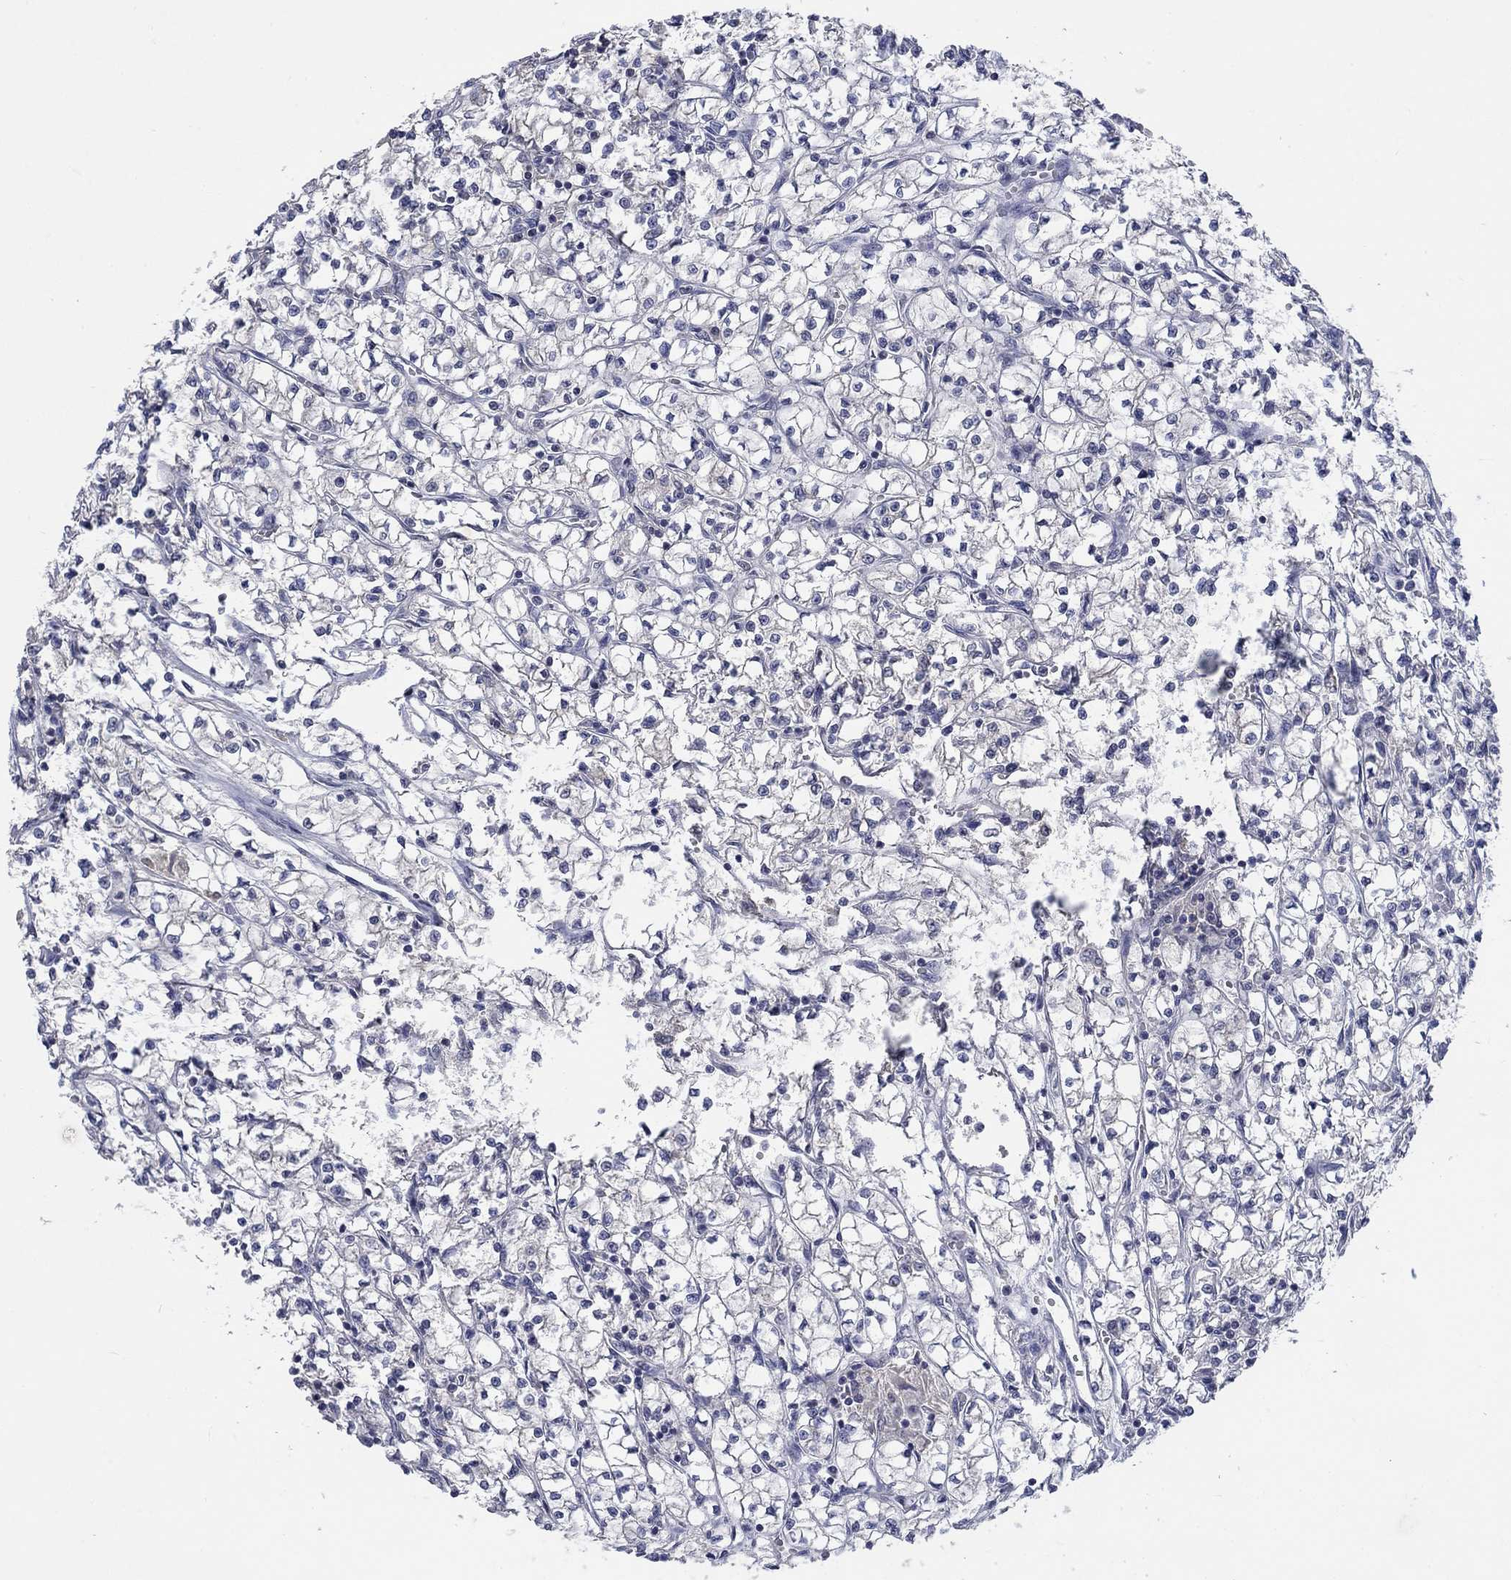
{"staining": {"intensity": "negative", "quantity": "none", "location": "none"}, "tissue": "renal cancer", "cell_type": "Tumor cells", "image_type": "cancer", "snomed": [{"axis": "morphology", "description": "Adenocarcinoma, NOS"}, {"axis": "topography", "description": "Kidney"}], "caption": "Photomicrograph shows no significant protein staining in tumor cells of renal cancer.", "gene": "ZBTB18", "patient": {"sex": "female", "age": 64}}